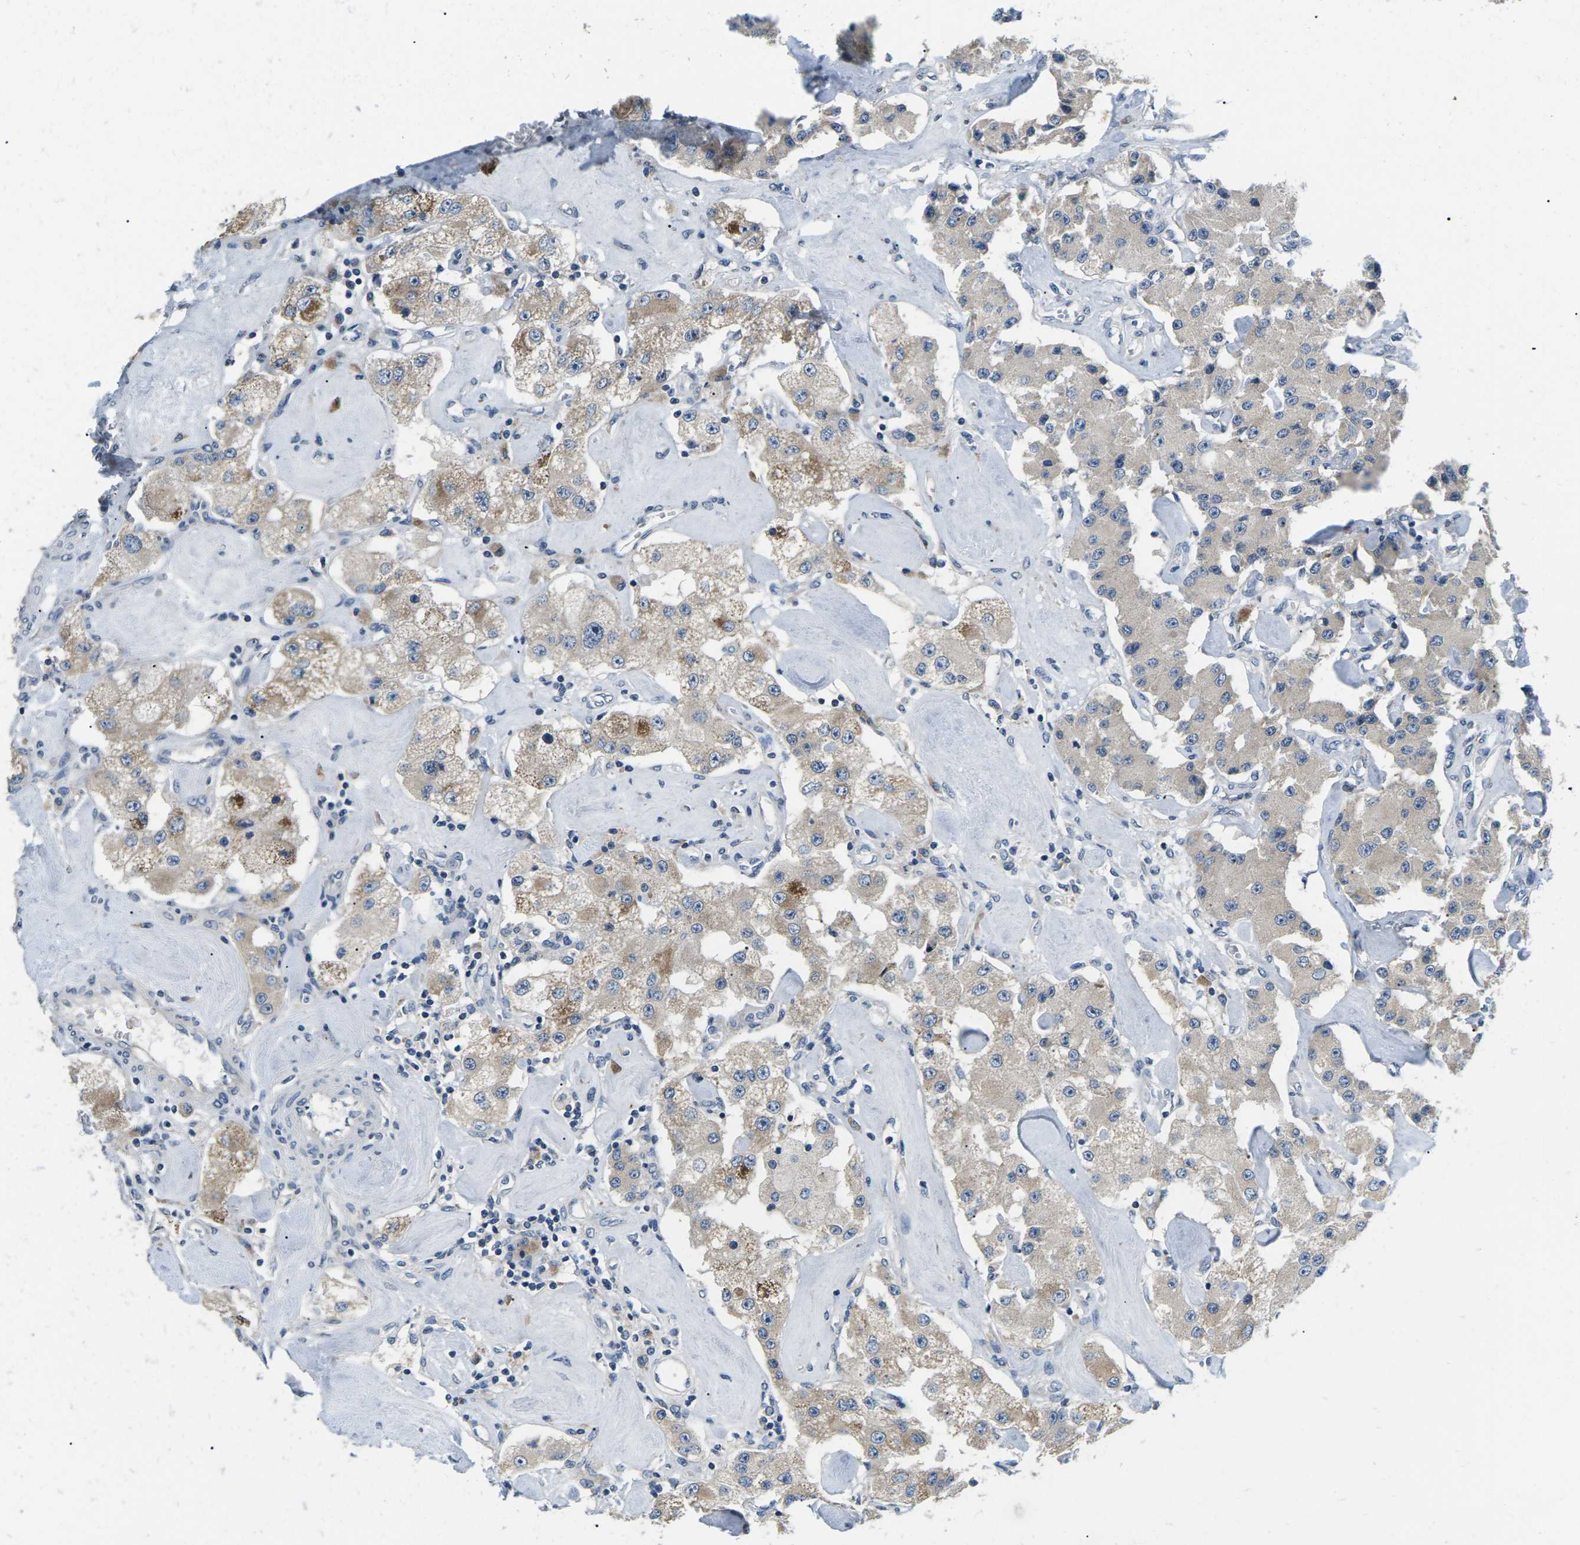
{"staining": {"intensity": "weak", "quantity": ">75%", "location": "cytoplasmic/membranous"}, "tissue": "carcinoid", "cell_type": "Tumor cells", "image_type": "cancer", "snomed": [{"axis": "morphology", "description": "Carcinoid, malignant, NOS"}, {"axis": "topography", "description": "Pancreas"}], "caption": "Tumor cells reveal low levels of weak cytoplasmic/membranous staining in approximately >75% of cells in human carcinoid.", "gene": "ERGIC3", "patient": {"sex": "male", "age": 41}}